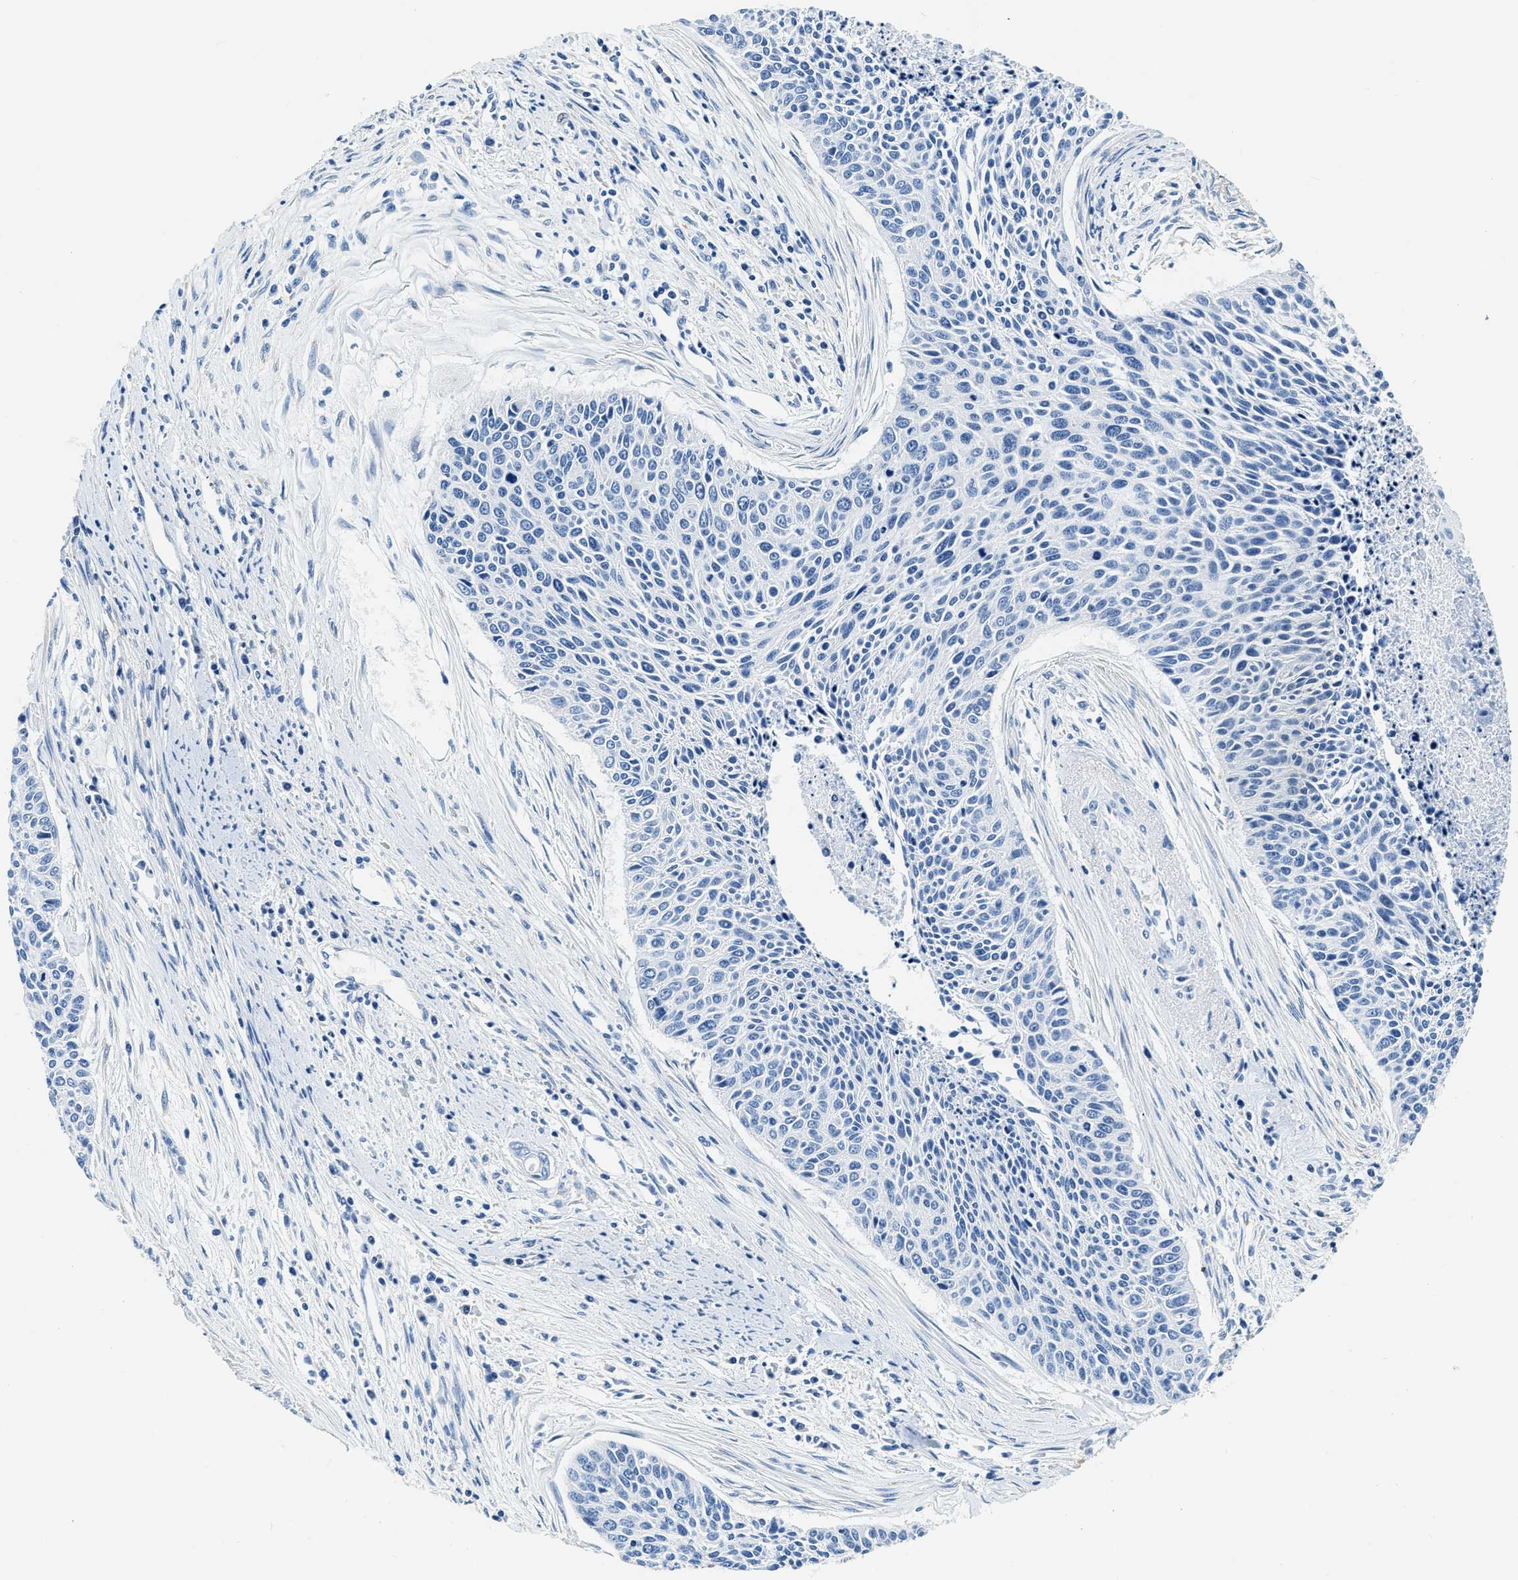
{"staining": {"intensity": "negative", "quantity": "none", "location": "none"}, "tissue": "cervical cancer", "cell_type": "Tumor cells", "image_type": "cancer", "snomed": [{"axis": "morphology", "description": "Squamous cell carcinoma, NOS"}, {"axis": "topography", "description": "Cervix"}], "caption": "Immunohistochemistry (IHC) of human cervical squamous cell carcinoma reveals no staining in tumor cells.", "gene": "ZDHHC13", "patient": {"sex": "female", "age": 55}}